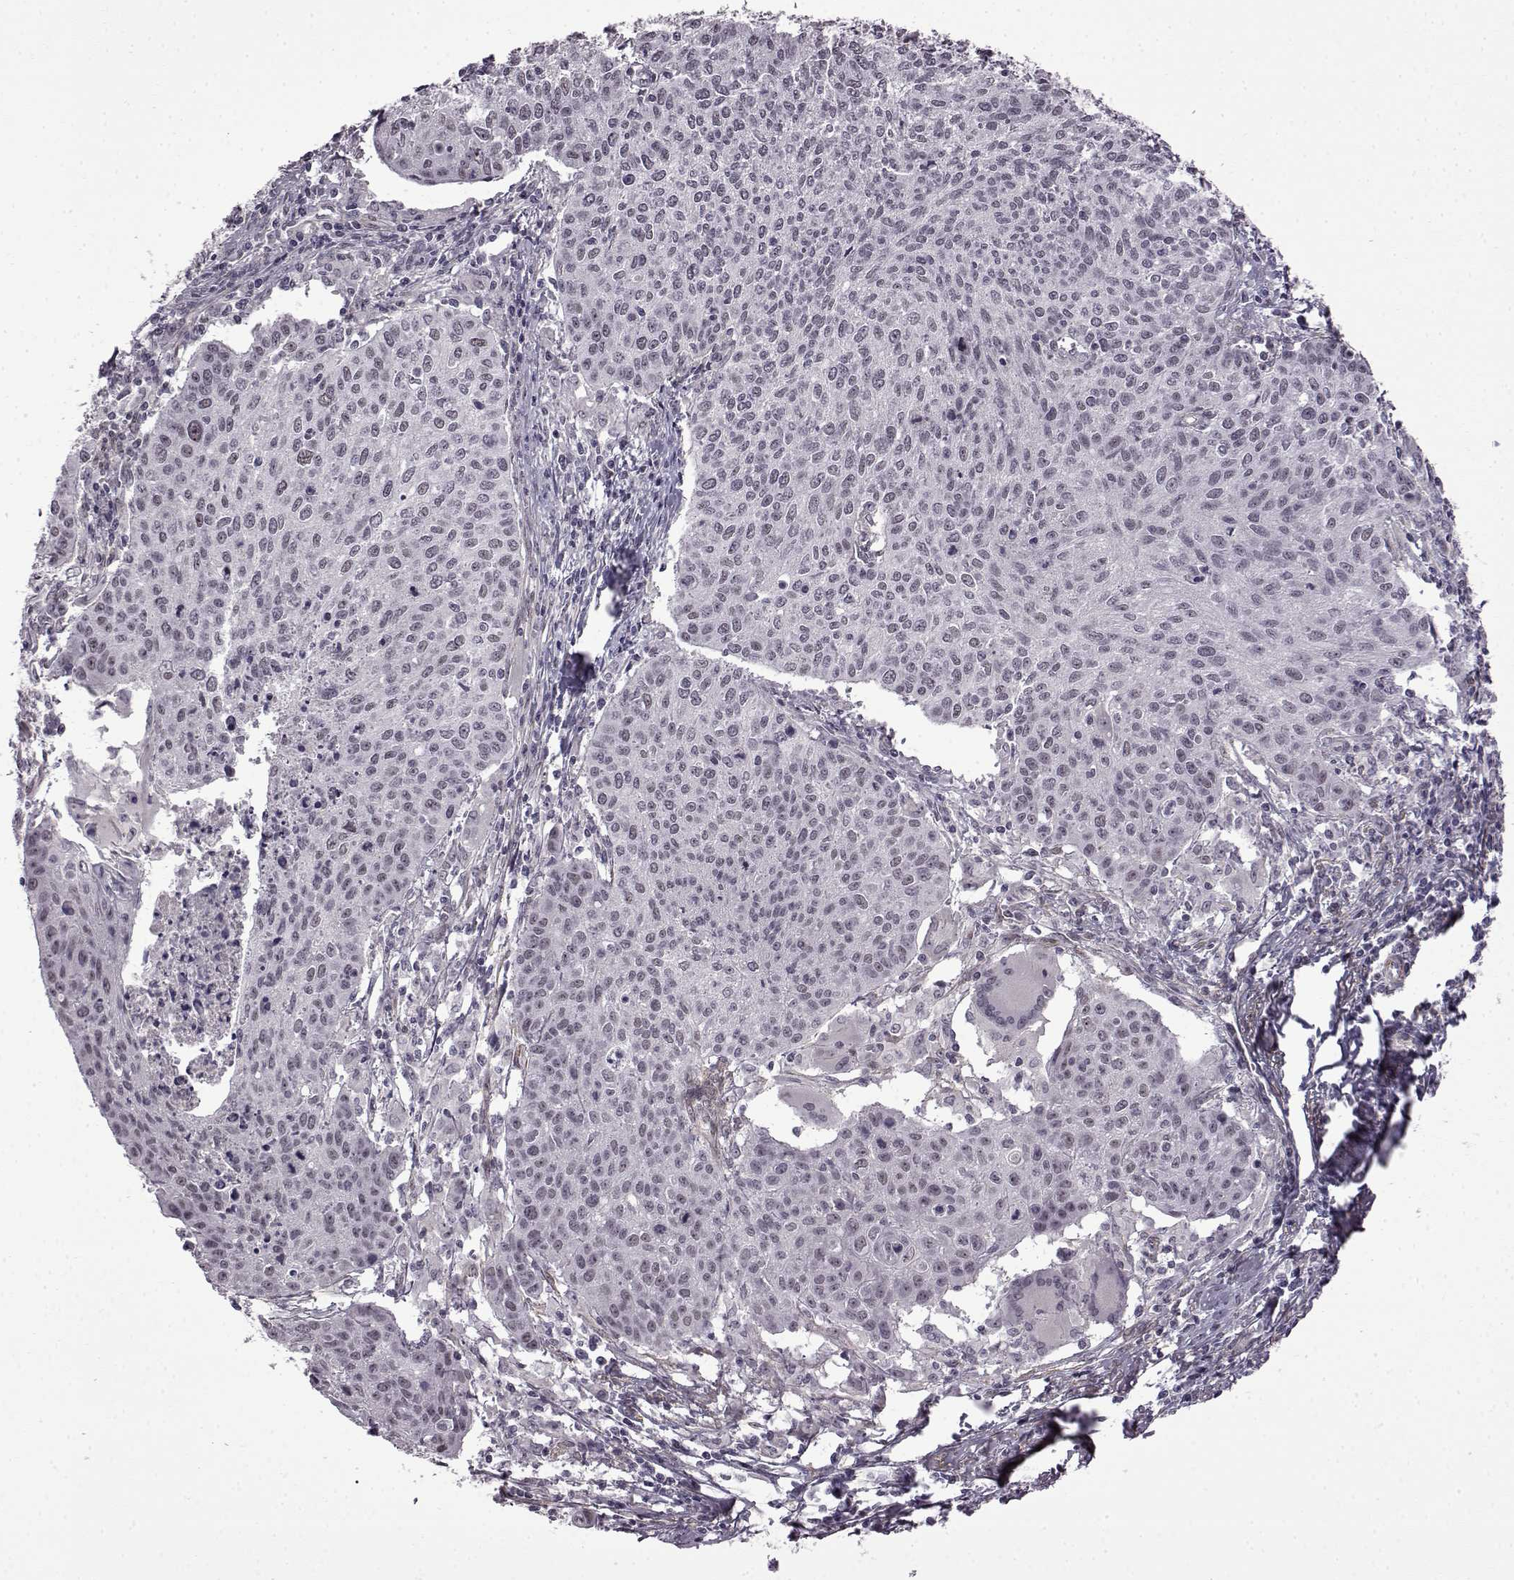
{"staining": {"intensity": "negative", "quantity": "none", "location": "none"}, "tissue": "cervical cancer", "cell_type": "Tumor cells", "image_type": "cancer", "snomed": [{"axis": "morphology", "description": "Squamous cell carcinoma, NOS"}, {"axis": "topography", "description": "Cervix"}], "caption": "Immunohistochemical staining of cervical cancer exhibits no significant positivity in tumor cells.", "gene": "SYNPO2", "patient": {"sex": "female", "age": 38}}